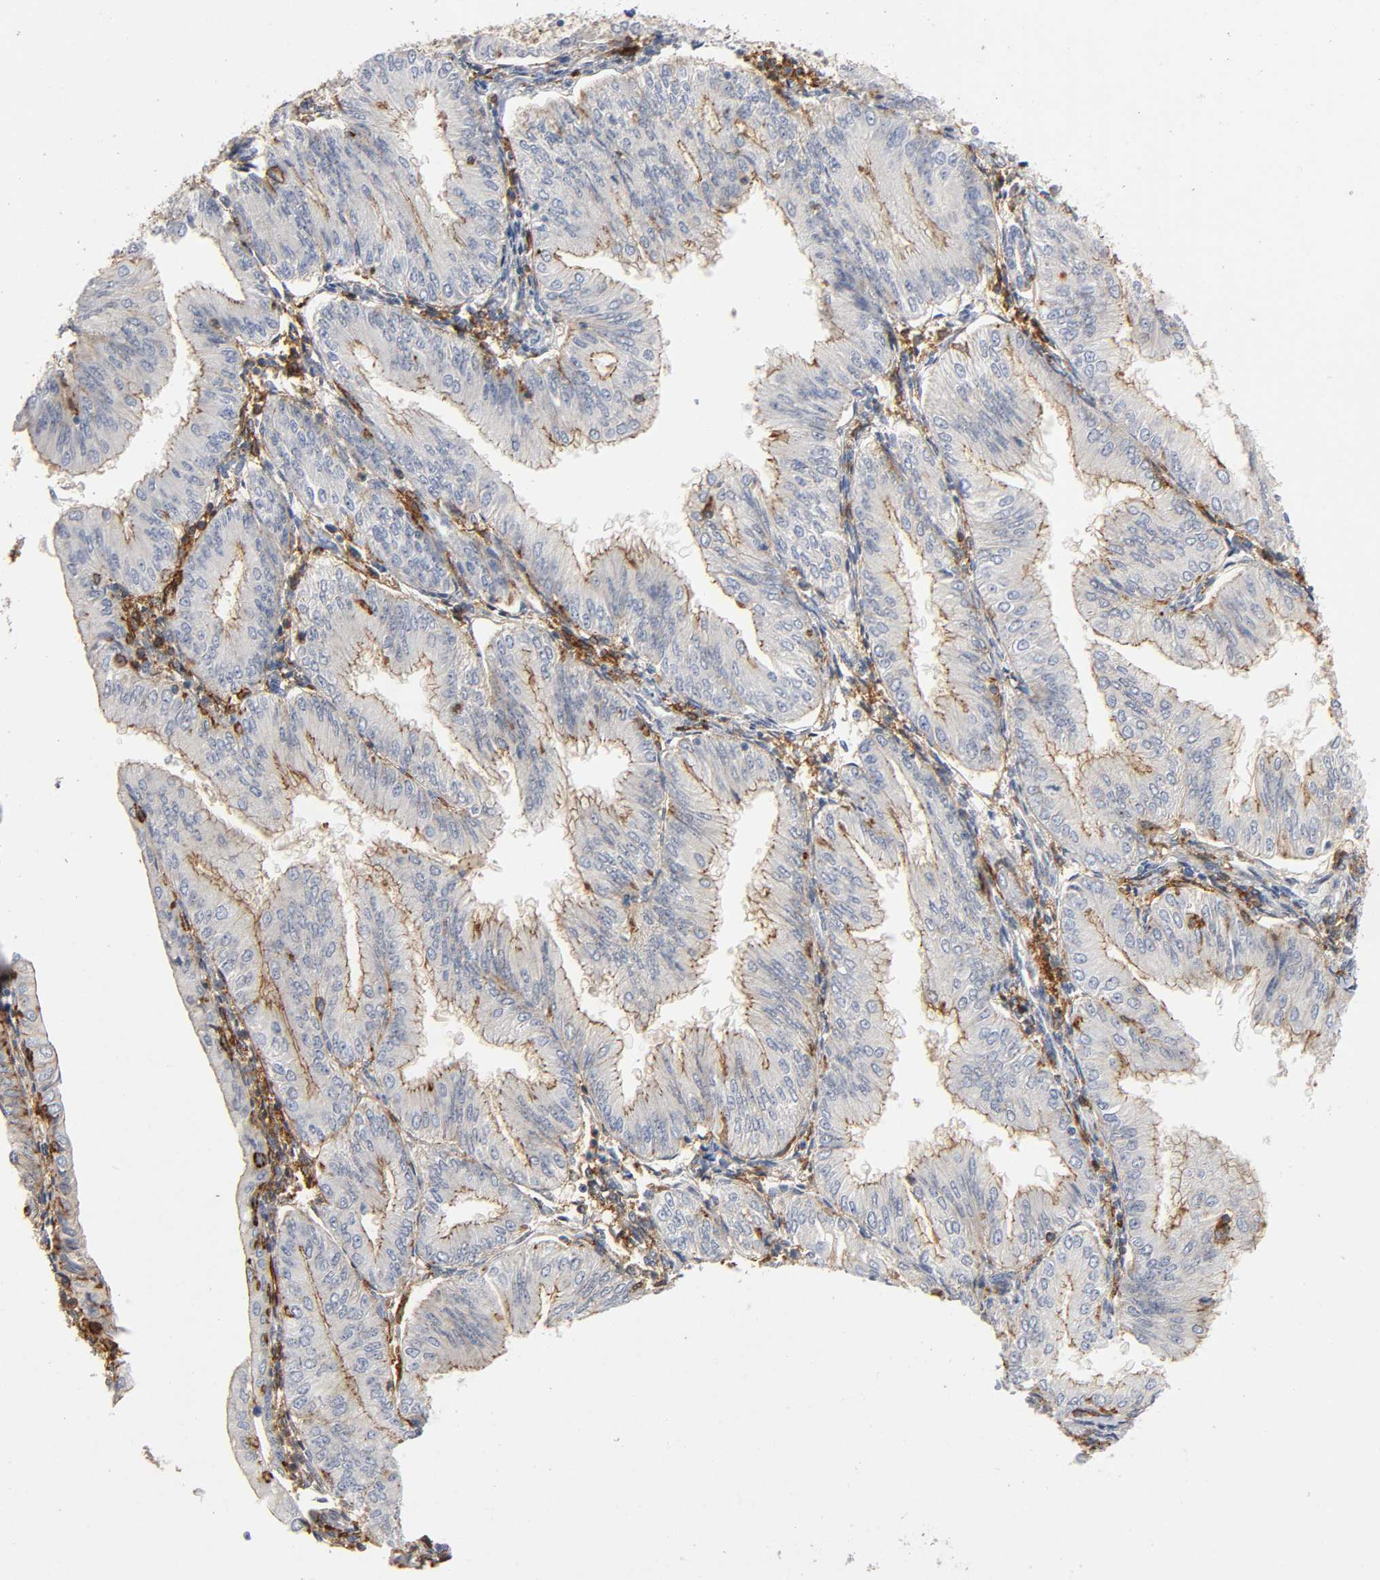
{"staining": {"intensity": "negative", "quantity": "none", "location": "none"}, "tissue": "endometrial cancer", "cell_type": "Tumor cells", "image_type": "cancer", "snomed": [{"axis": "morphology", "description": "Adenocarcinoma, NOS"}, {"axis": "topography", "description": "Endometrium"}], "caption": "Tumor cells show no significant protein staining in endometrial adenocarcinoma.", "gene": "LYN", "patient": {"sex": "female", "age": 53}}